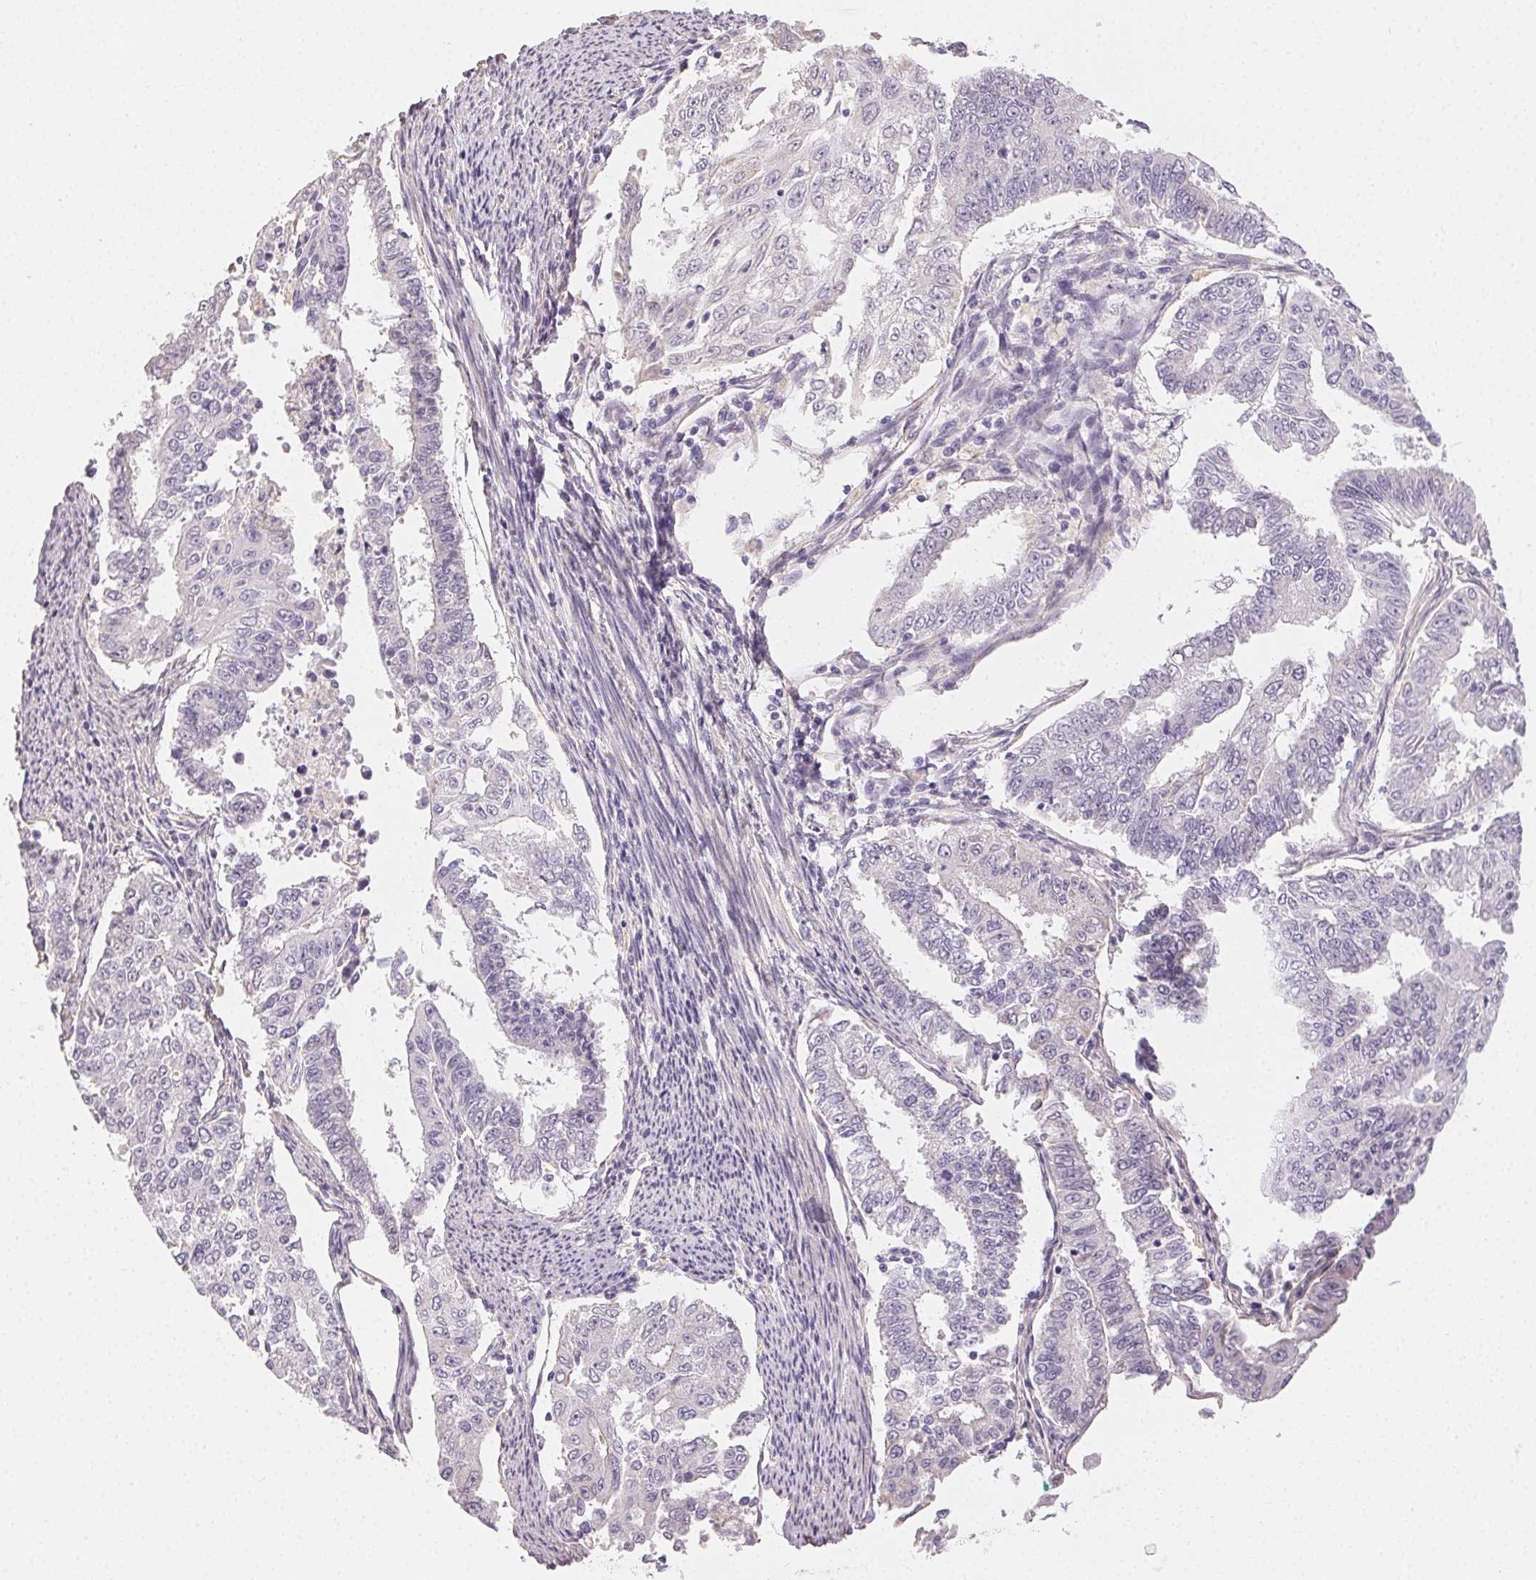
{"staining": {"intensity": "negative", "quantity": "none", "location": "none"}, "tissue": "endometrial cancer", "cell_type": "Tumor cells", "image_type": "cancer", "snomed": [{"axis": "morphology", "description": "Adenocarcinoma, NOS"}, {"axis": "topography", "description": "Uterus"}], "caption": "Tumor cells are negative for protein expression in human endometrial adenocarcinoma.", "gene": "TMEM174", "patient": {"sex": "female", "age": 59}}